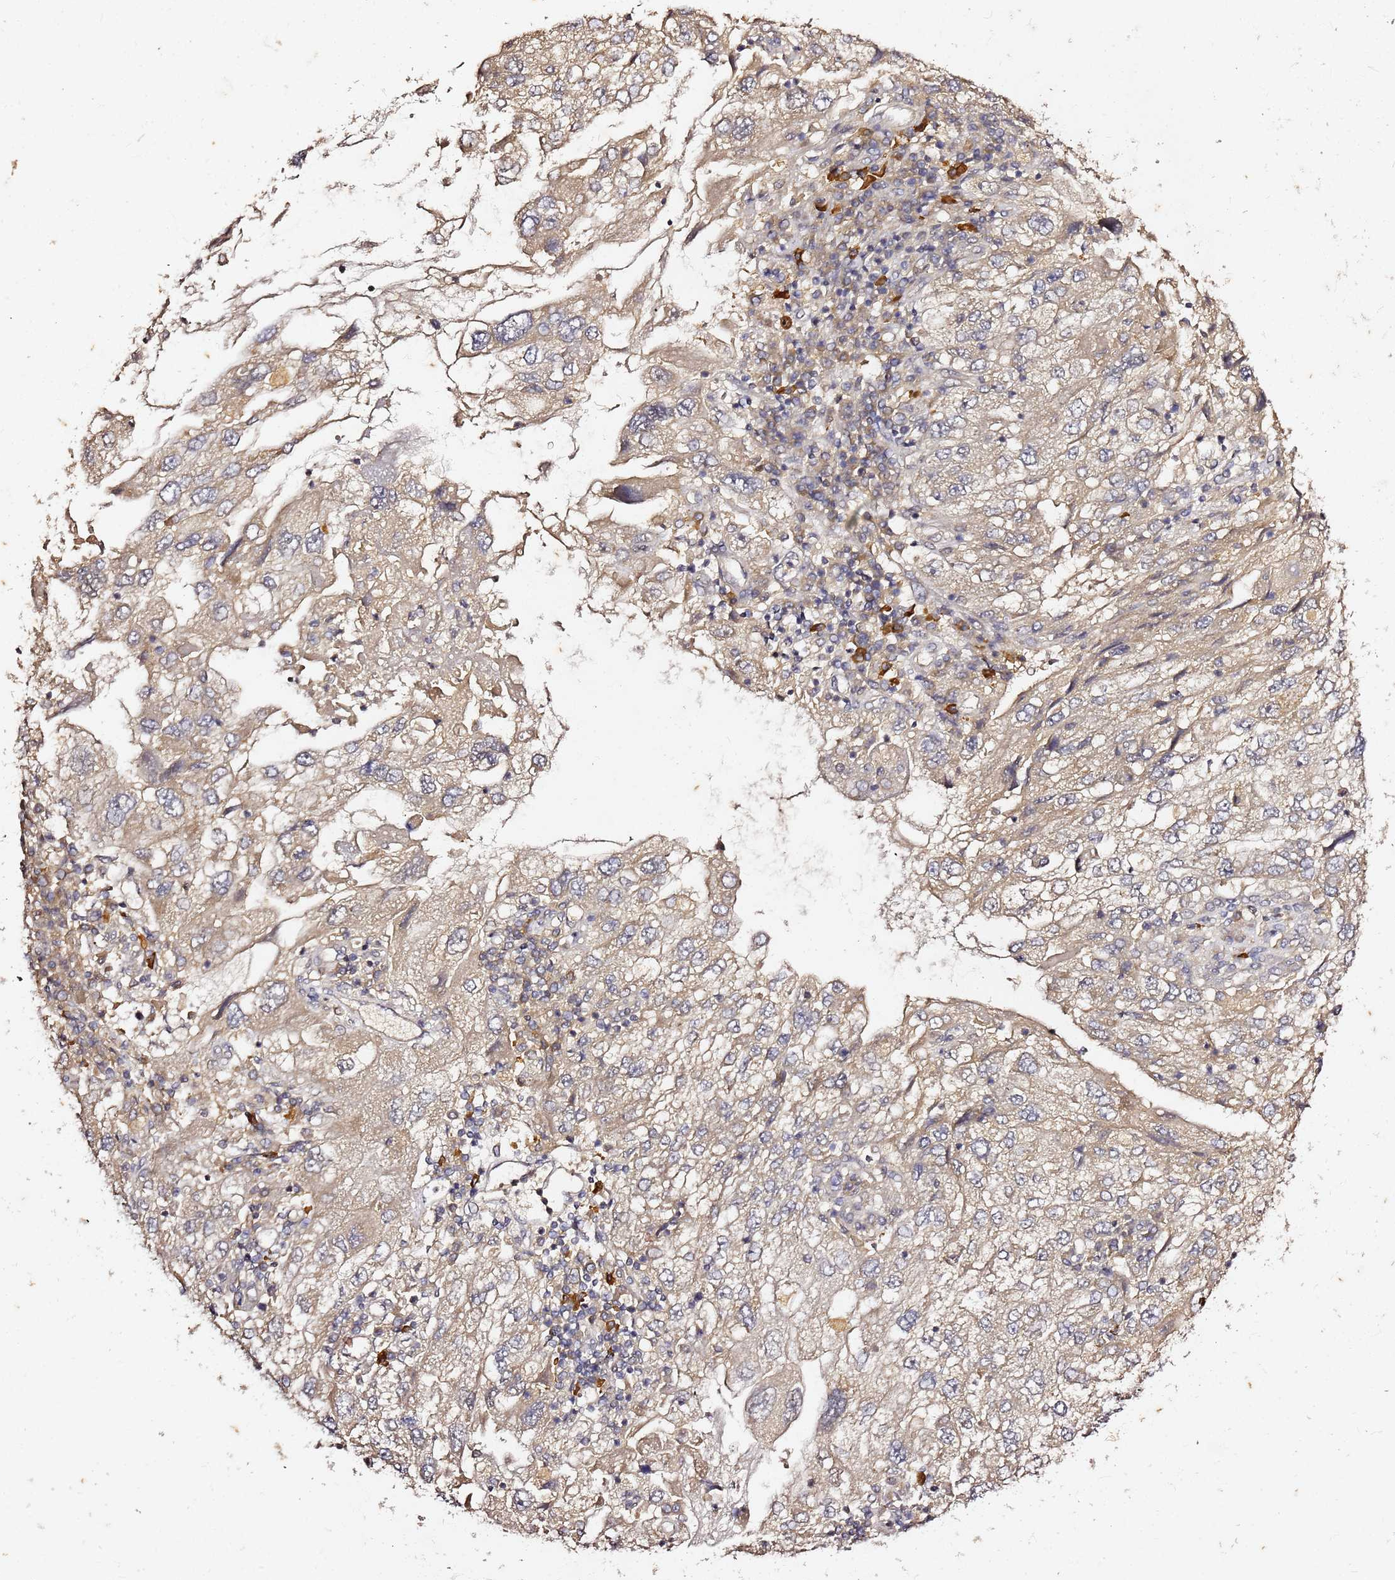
{"staining": {"intensity": "weak", "quantity": "25%-75%", "location": "cytoplasmic/membranous"}, "tissue": "endometrial cancer", "cell_type": "Tumor cells", "image_type": "cancer", "snomed": [{"axis": "morphology", "description": "Adenocarcinoma, NOS"}, {"axis": "topography", "description": "Endometrium"}], "caption": "Immunohistochemistry histopathology image of neoplastic tissue: human endometrial cancer stained using immunohistochemistry reveals low levels of weak protein expression localized specifically in the cytoplasmic/membranous of tumor cells, appearing as a cytoplasmic/membranous brown color.", "gene": "C6orf136", "patient": {"sex": "female", "age": 49}}